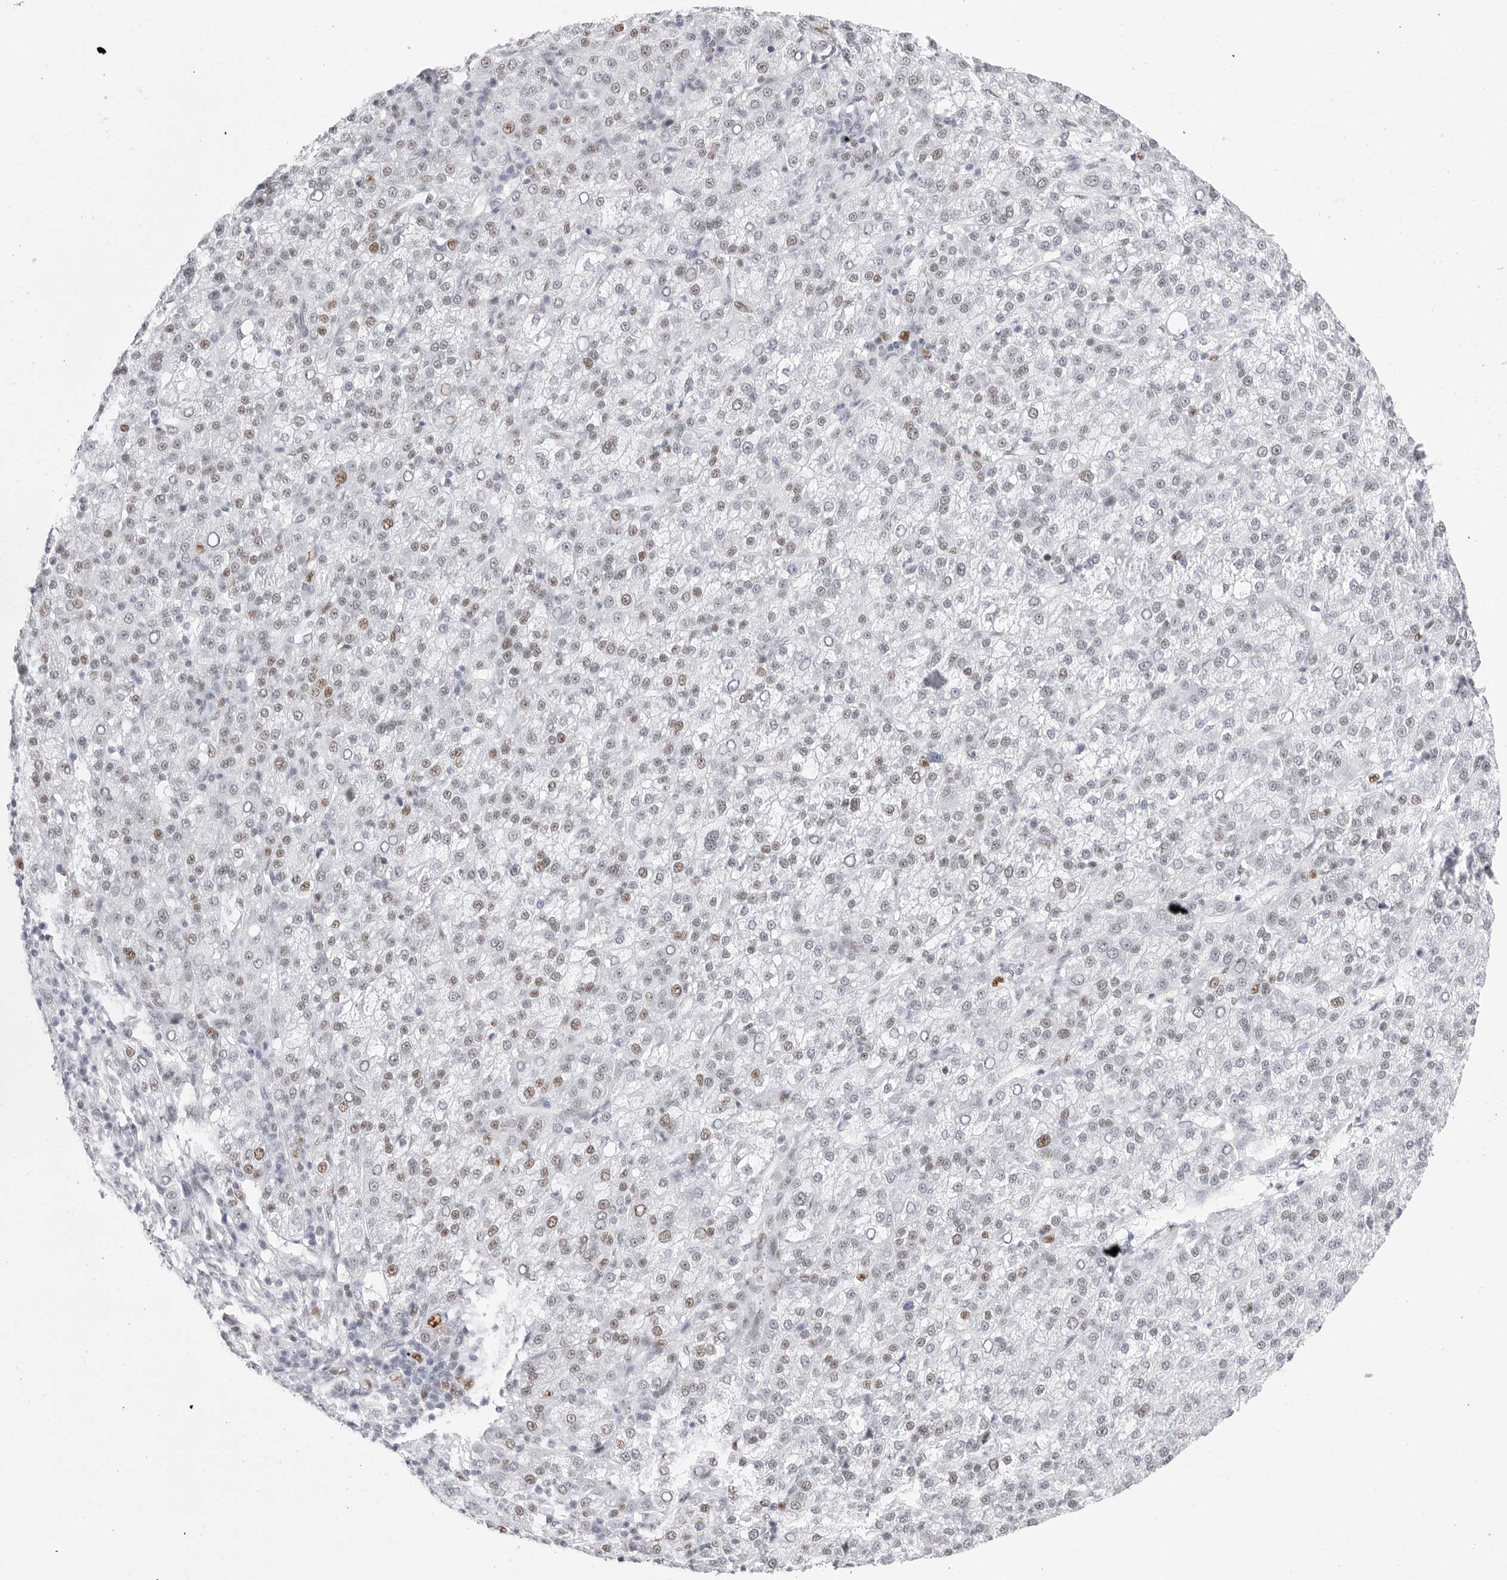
{"staining": {"intensity": "moderate", "quantity": "25%-75%", "location": "nuclear"}, "tissue": "liver cancer", "cell_type": "Tumor cells", "image_type": "cancer", "snomed": [{"axis": "morphology", "description": "Carcinoma, Hepatocellular, NOS"}, {"axis": "topography", "description": "Liver"}], "caption": "Liver hepatocellular carcinoma was stained to show a protein in brown. There is medium levels of moderate nuclear expression in about 25%-75% of tumor cells.", "gene": "NASP", "patient": {"sex": "female", "age": 58}}